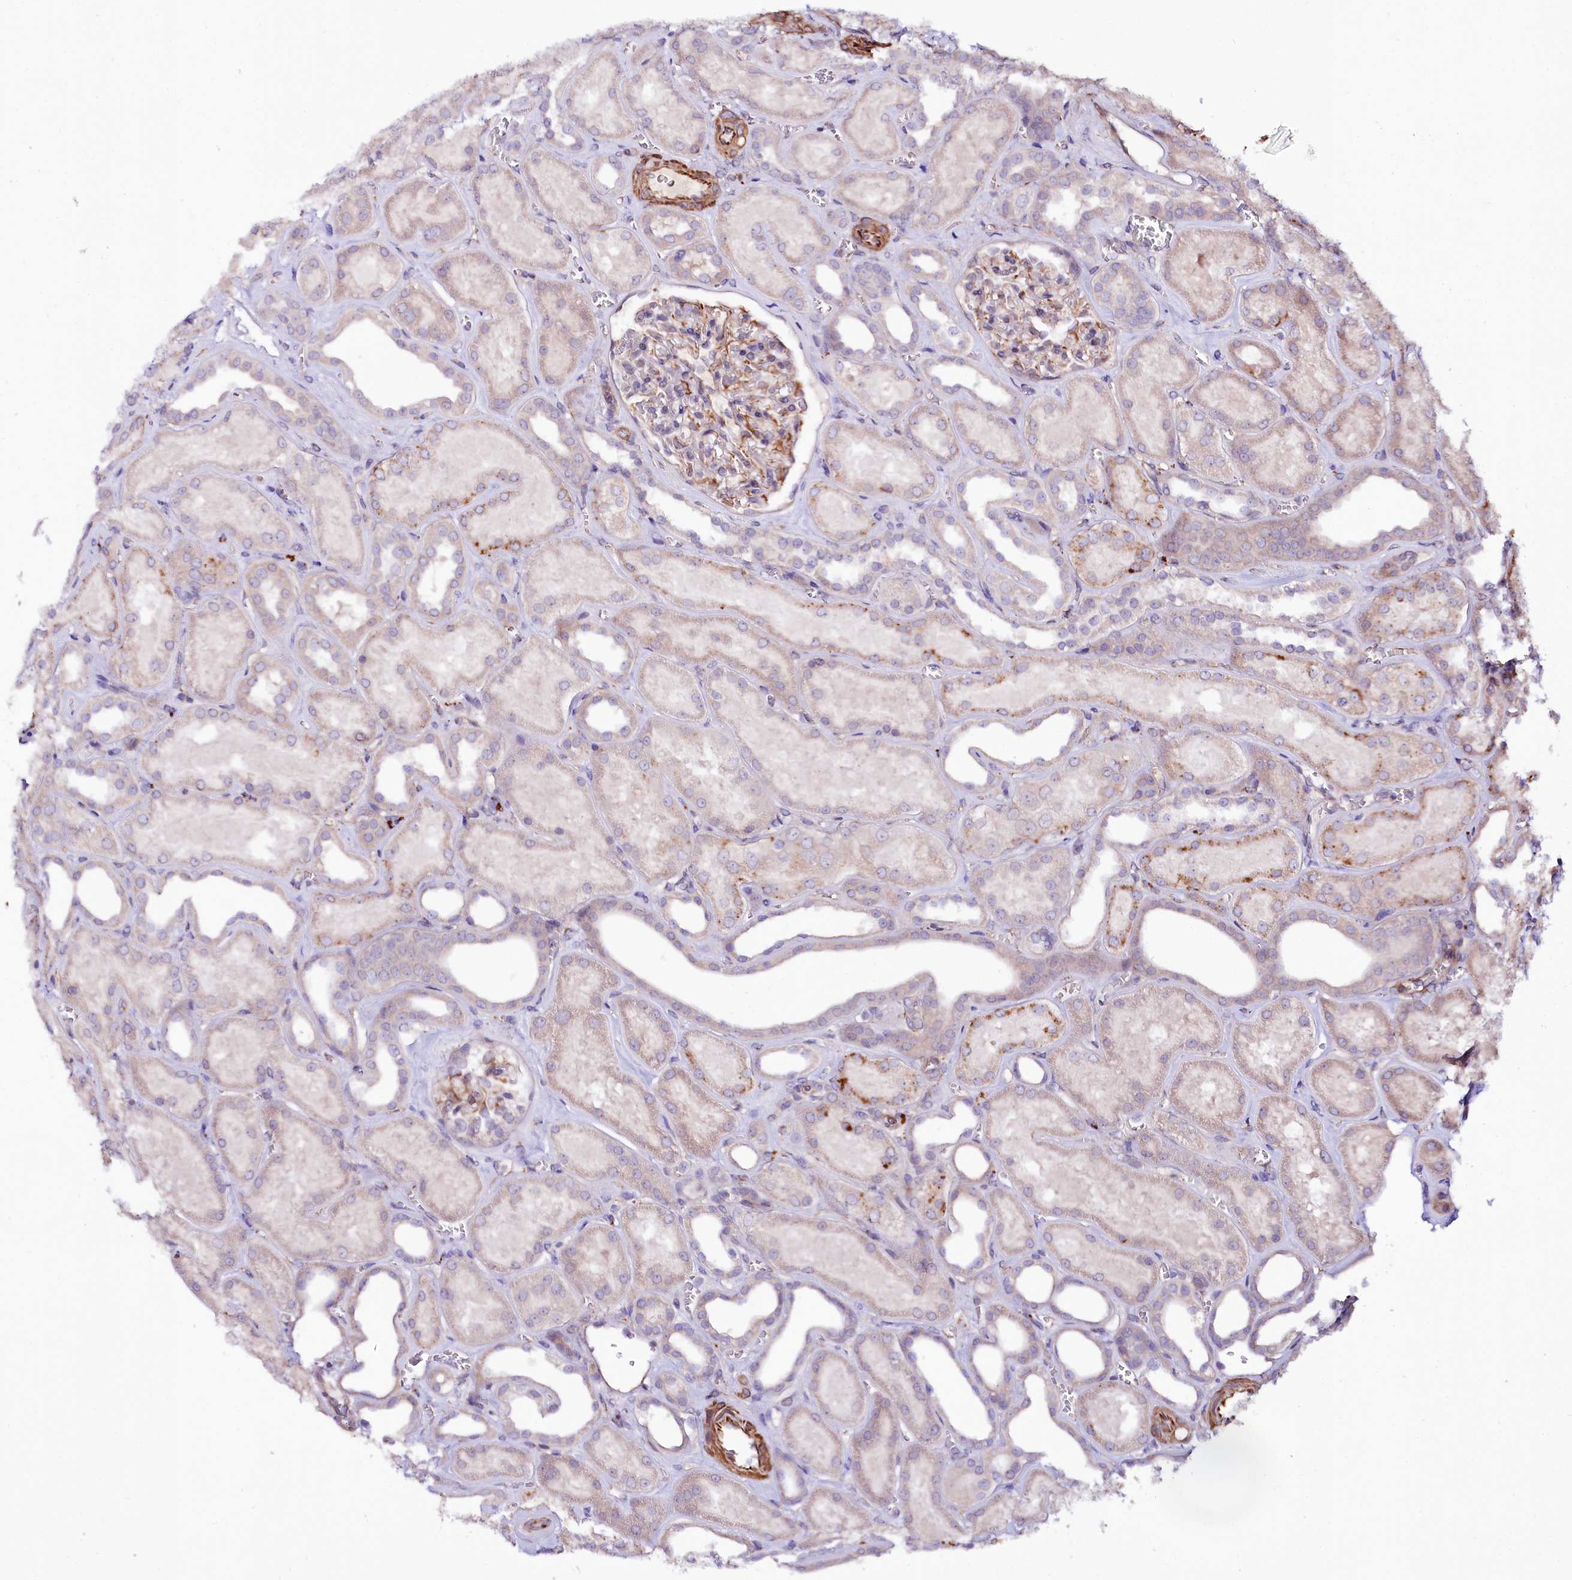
{"staining": {"intensity": "moderate", "quantity": "<25%", "location": "cytoplasmic/membranous"}, "tissue": "kidney", "cell_type": "Cells in glomeruli", "image_type": "normal", "snomed": [{"axis": "morphology", "description": "Normal tissue, NOS"}, {"axis": "morphology", "description": "Adenocarcinoma, NOS"}, {"axis": "topography", "description": "Kidney"}], "caption": "Brown immunohistochemical staining in benign human kidney demonstrates moderate cytoplasmic/membranous expression in about <25% of cells in glomeruli.", "gene": "TTC12", "patient": {"sex": "female", "age": 68}}